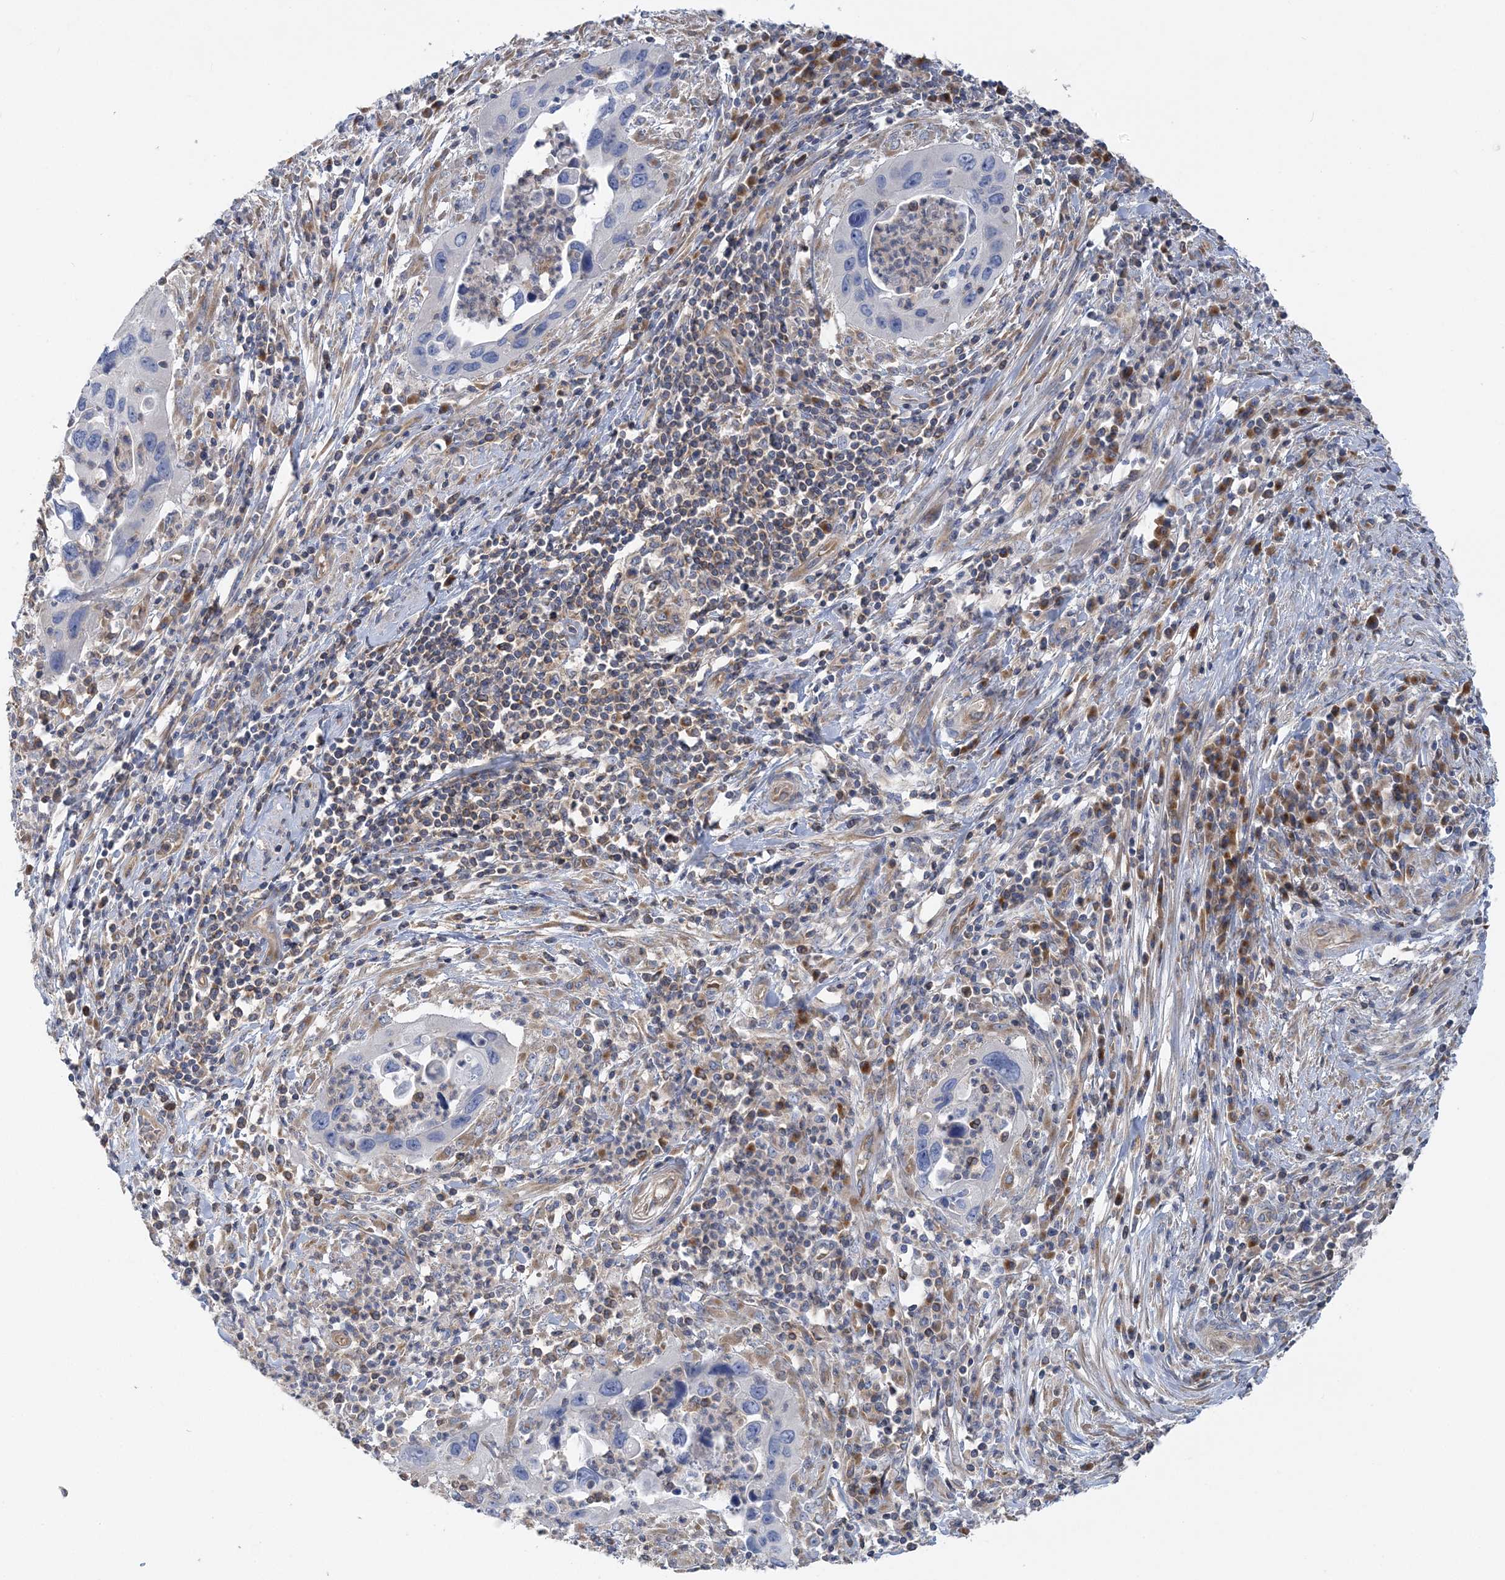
{"staining": {"intensity": "negative", "quantity": "none", "location": "none"}, "tissue": "cervical cancer", "cell_type": "Tumor cells", "image_type": "cancer", "snomed": [{"axis": "morphology", "description": "Squamous cell carcinoma, NOS"}, {"axis": "topography", "description": "Cervix"}], "caption": "A high-resolution histopathology image shows IHC staining of cervical cancer, which displays no significant positivity in tumor cells.", "gene": "FAM114A2", "patient": {"sex": "female", "age": 38}}